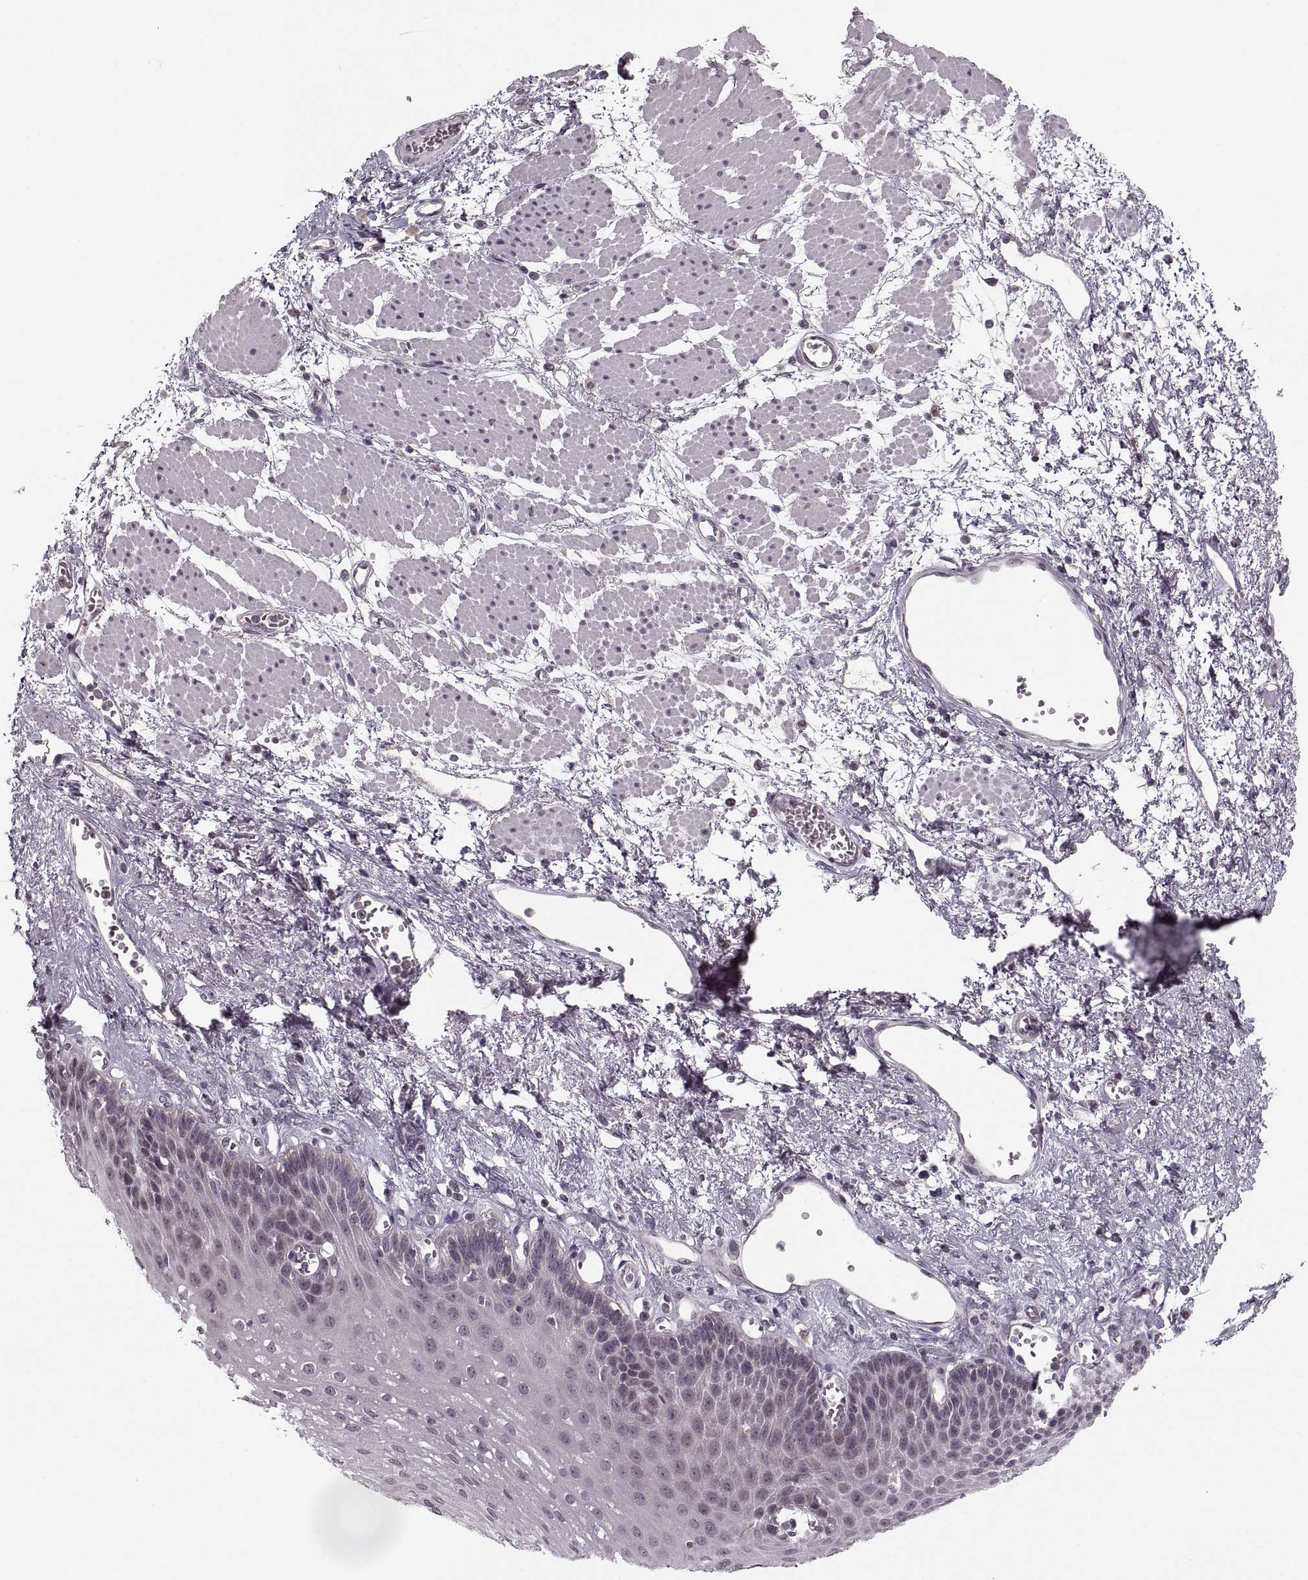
{"staining": {"intensity": "negative", "quantity": "none", "location": "none"}, "tissue": "esophagus", "cell_type": "Squamous epithelial cells", "image_type": "normal", "snomed": [{"axis": "morphology", "description": "Normal tissue, NOS"}, {"axis": "topography", "description": "Esophagus"}], "caption": "Protein analysis of normal esophagus displays no significant expression in squamous epithelial cells. Brightfield microscopy of immunohistochemistry (IHC) stained with DAB (brown) and hematoxylin (blue), captured at high magnification.", "gene": "ASIC3", "patient": {"sex": "female", "age": 62}}